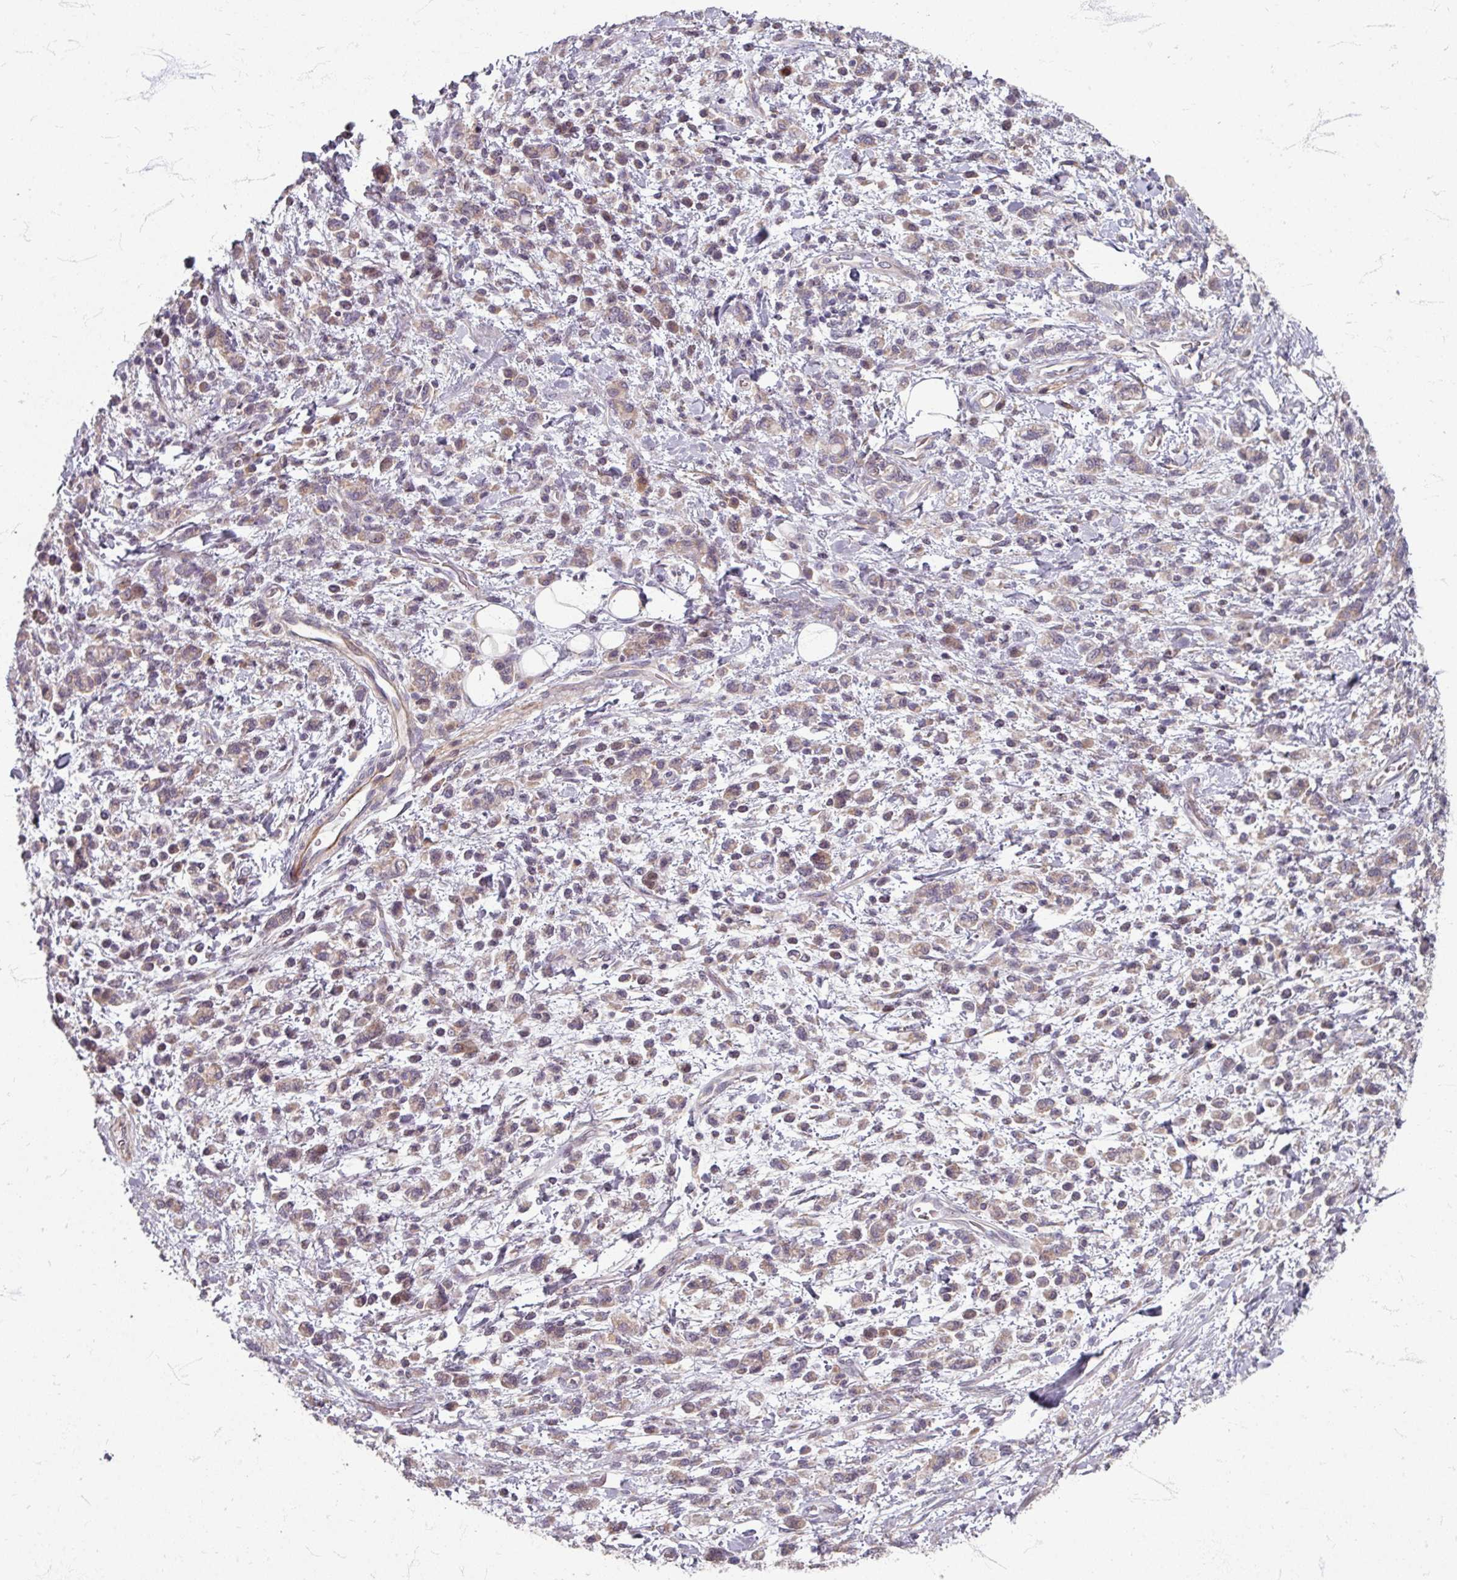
{"staining": {"intensity": "moderate", "quantity": ">75%", "location": "cytoplasmic/membranous"}, "tissue": "stomach cancer", "cell_type": "Tumor cells", "image_type": "cancer", "snomed": [{"axis": "morphology", "description": "Adenocarcinoma, NOS"}, {"axis": "topography", "description": "Stomach"}], "caption": "Protein staining by immunohistochemistry (IHC) shows moderate cytoplasmic/membranous positivity in about >75% of tumor cells in stomach cancer (adenocarcinoma).", "gene": "STAM", "patient": {"sex": "male", "age": 77}}